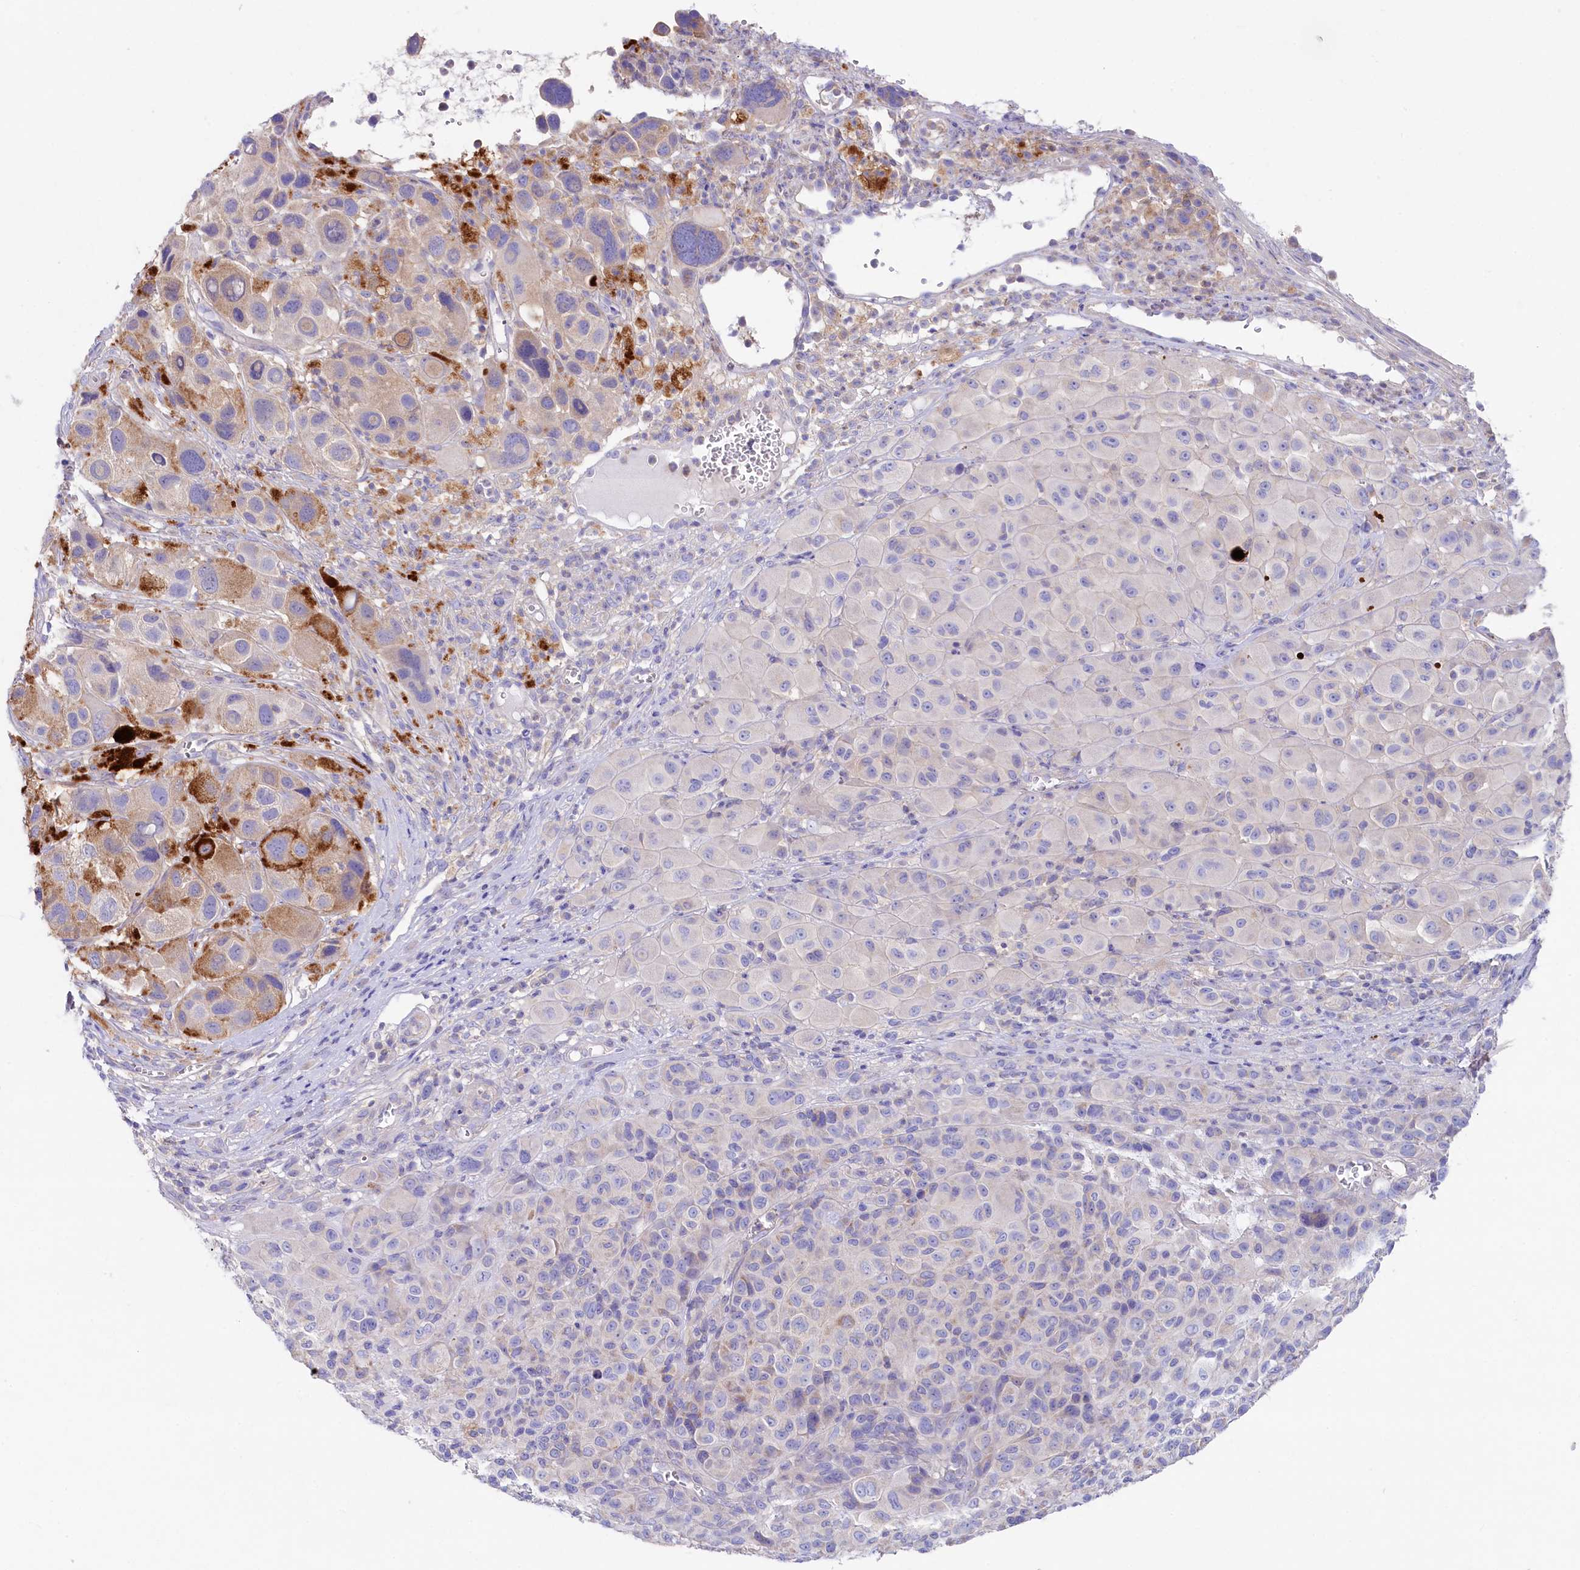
{"staining": {"intensity": "moderate", "quantity": "<25%", "location": "cytoplasmic/membranous"}, "tissue": "melanoma", "cell_type": "Tumor cells", "image_type": "cancer", "snomed": [{"axis": "morphology", "description": "Malignant melanoma, NOS"}, {"axis": "topography", "description": "Skin of trunk"}], "caption": "The photomicrograph displays immunohistochemical staining of malignant melanoma. There is moderate cytoplasmic/membranous staining is identified in approximately <25% of tumor cells.", "gene": "VPS26B", "patient": {"sex": "male", "age": 71}}